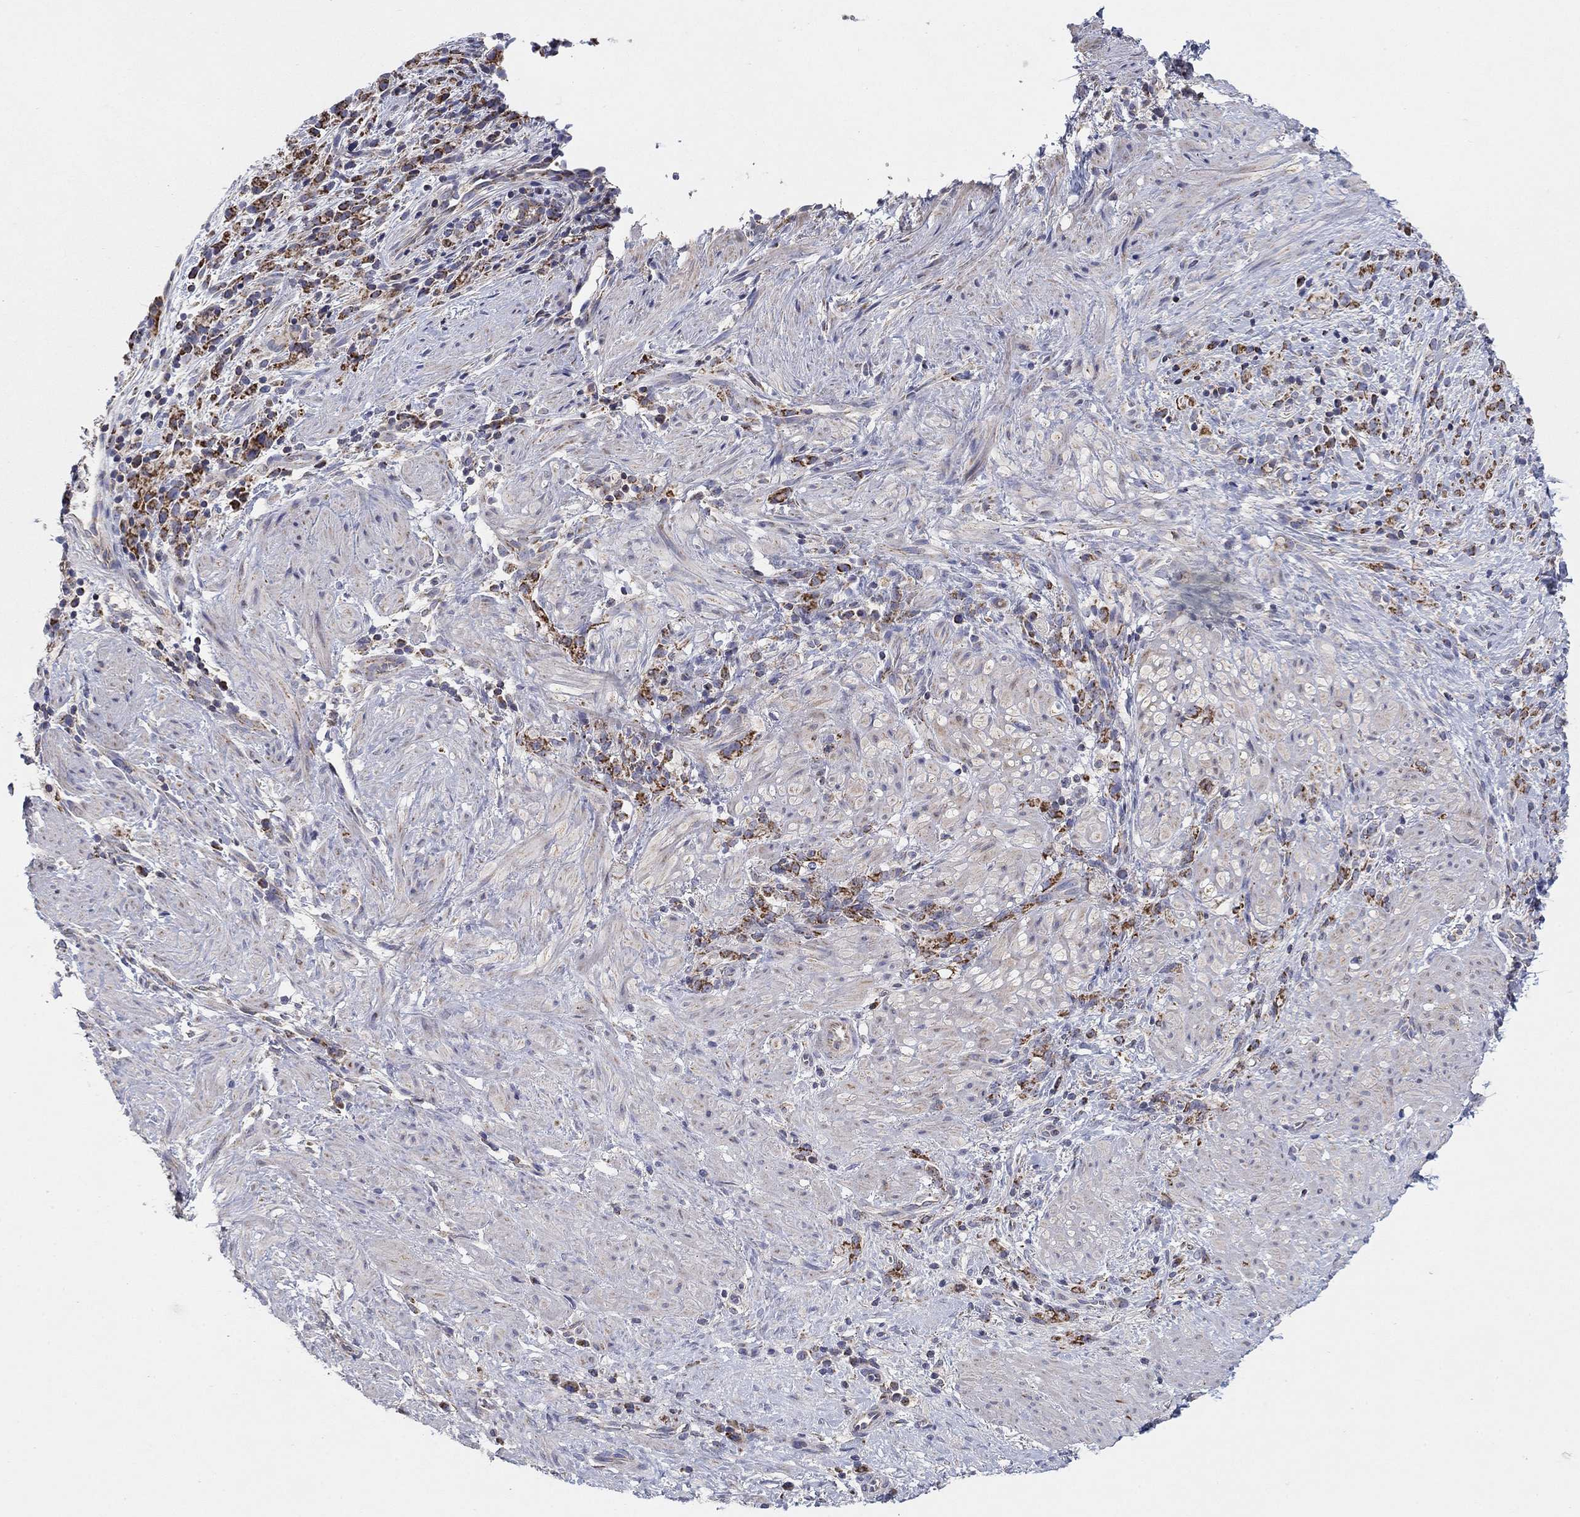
{"staining": {"intensity": "strong", "quantity": ">75%", "location": "cytoplasmic/membranous"}, "tissue": "stomach cancer", "cell_type": "Tumor cells", "image_type": "cancer", "snomed": [{"axis": "morphology", "description": "Adenocarcinoma, NOS"}, {"axis": "topography", "description": "Stomach"}], "caption": "Stomach cancer (adenocarcinoma) tissue shows strong cytoplasmic/membranous staining in about >75% of tumor cells", "gene": "HPS5", "patient": {"sex": "female", "age": 57}}